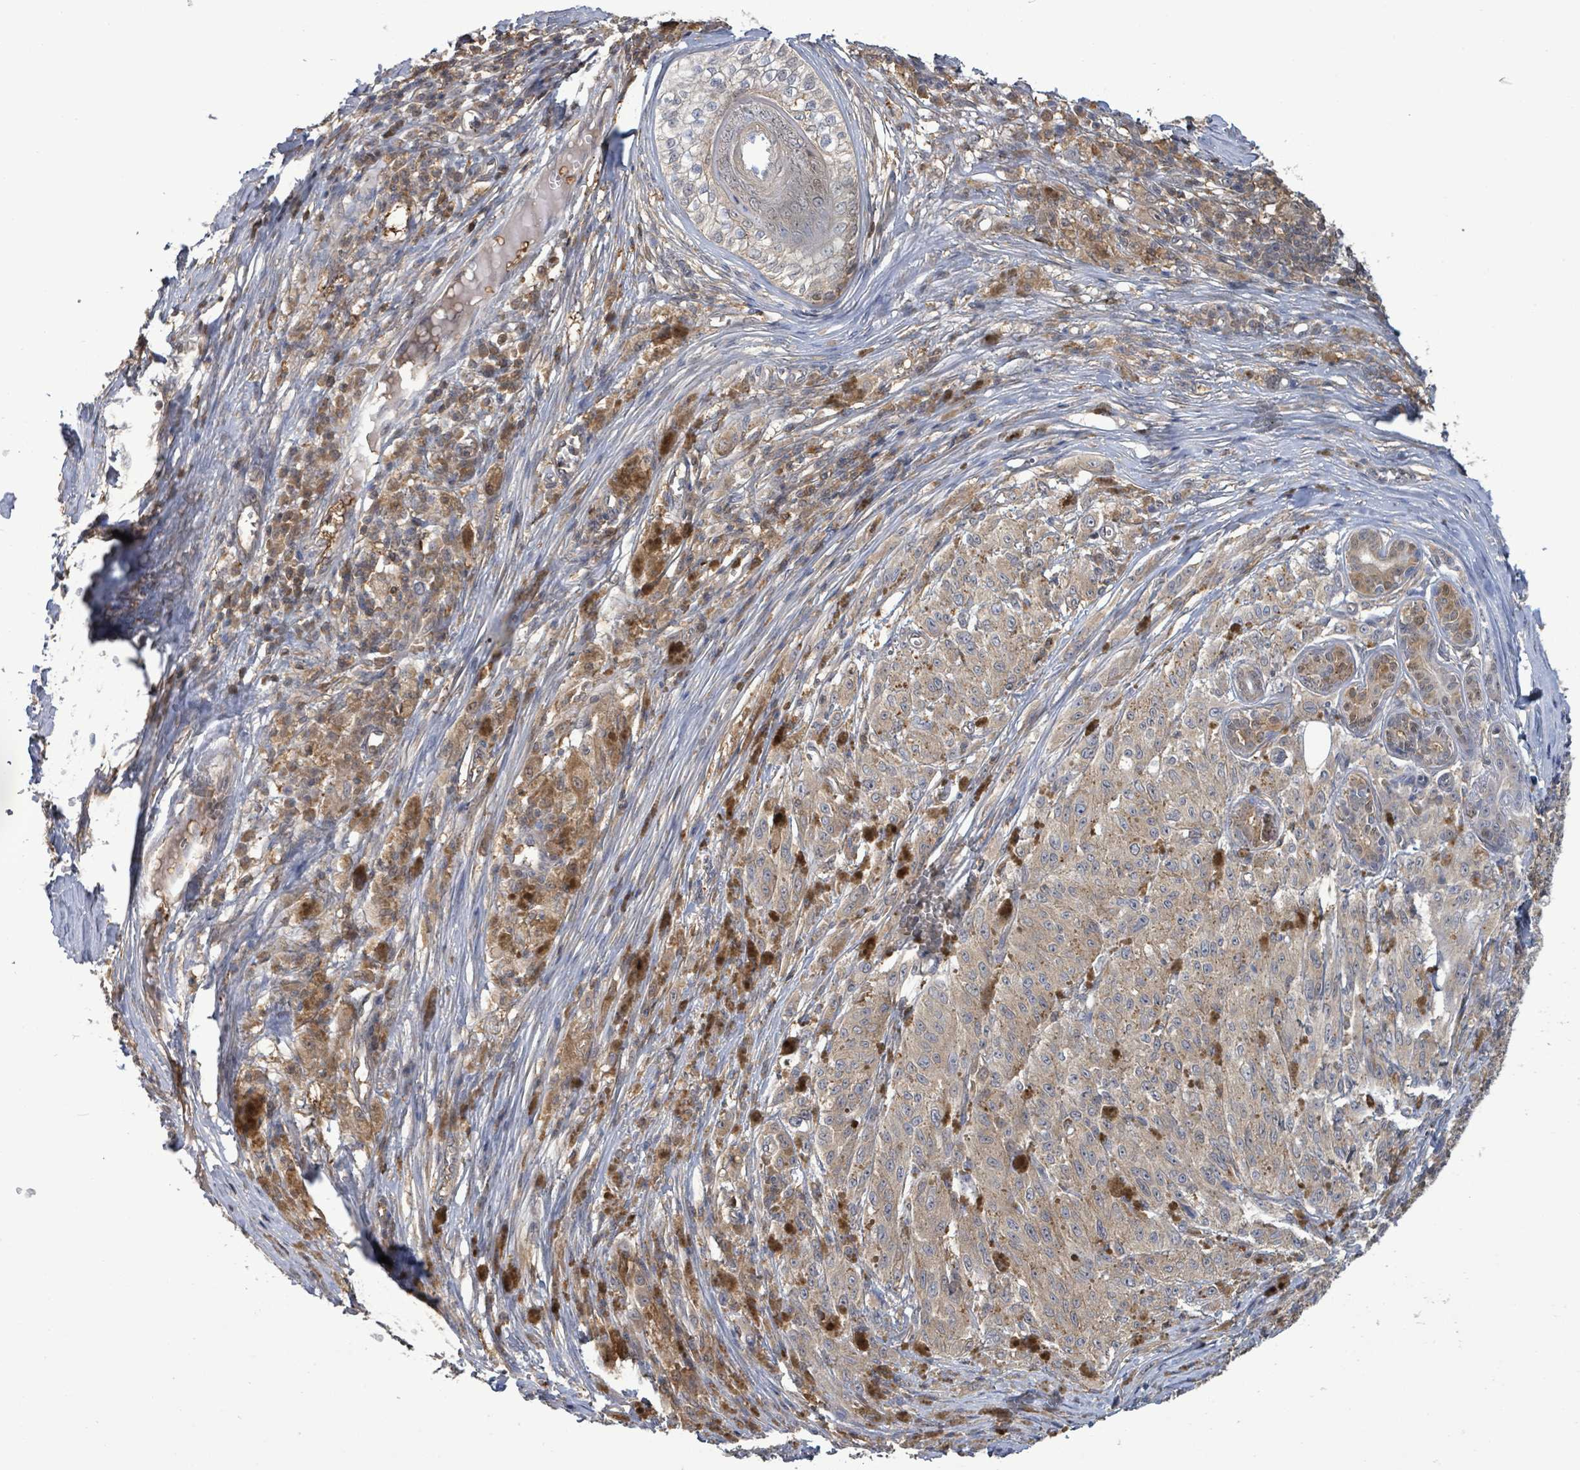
{"staining": {"intensity": "weak", "quantity": "25%-75%", "location": "cytoplasmic/membranous"}, "tissue": "melanoma", "cell_type": "Tumor cells", "image_type": "cancer", "snomed": [{"axis": "morphology", "description": "Malignant melanoma, NOS"}, {"axis": "topography", "description": "Skin"}], "caption": "Brown immunohistochemical staining in malignant melanoma demonstrates weak cytoplasmic/membranous staining in approximately 25%-75% of tumor cells. (Brightfield microscopy of DAB IHC at high magnification).", "gene": "PGAM1", "patient": {"sex": "female", "age": 52}}